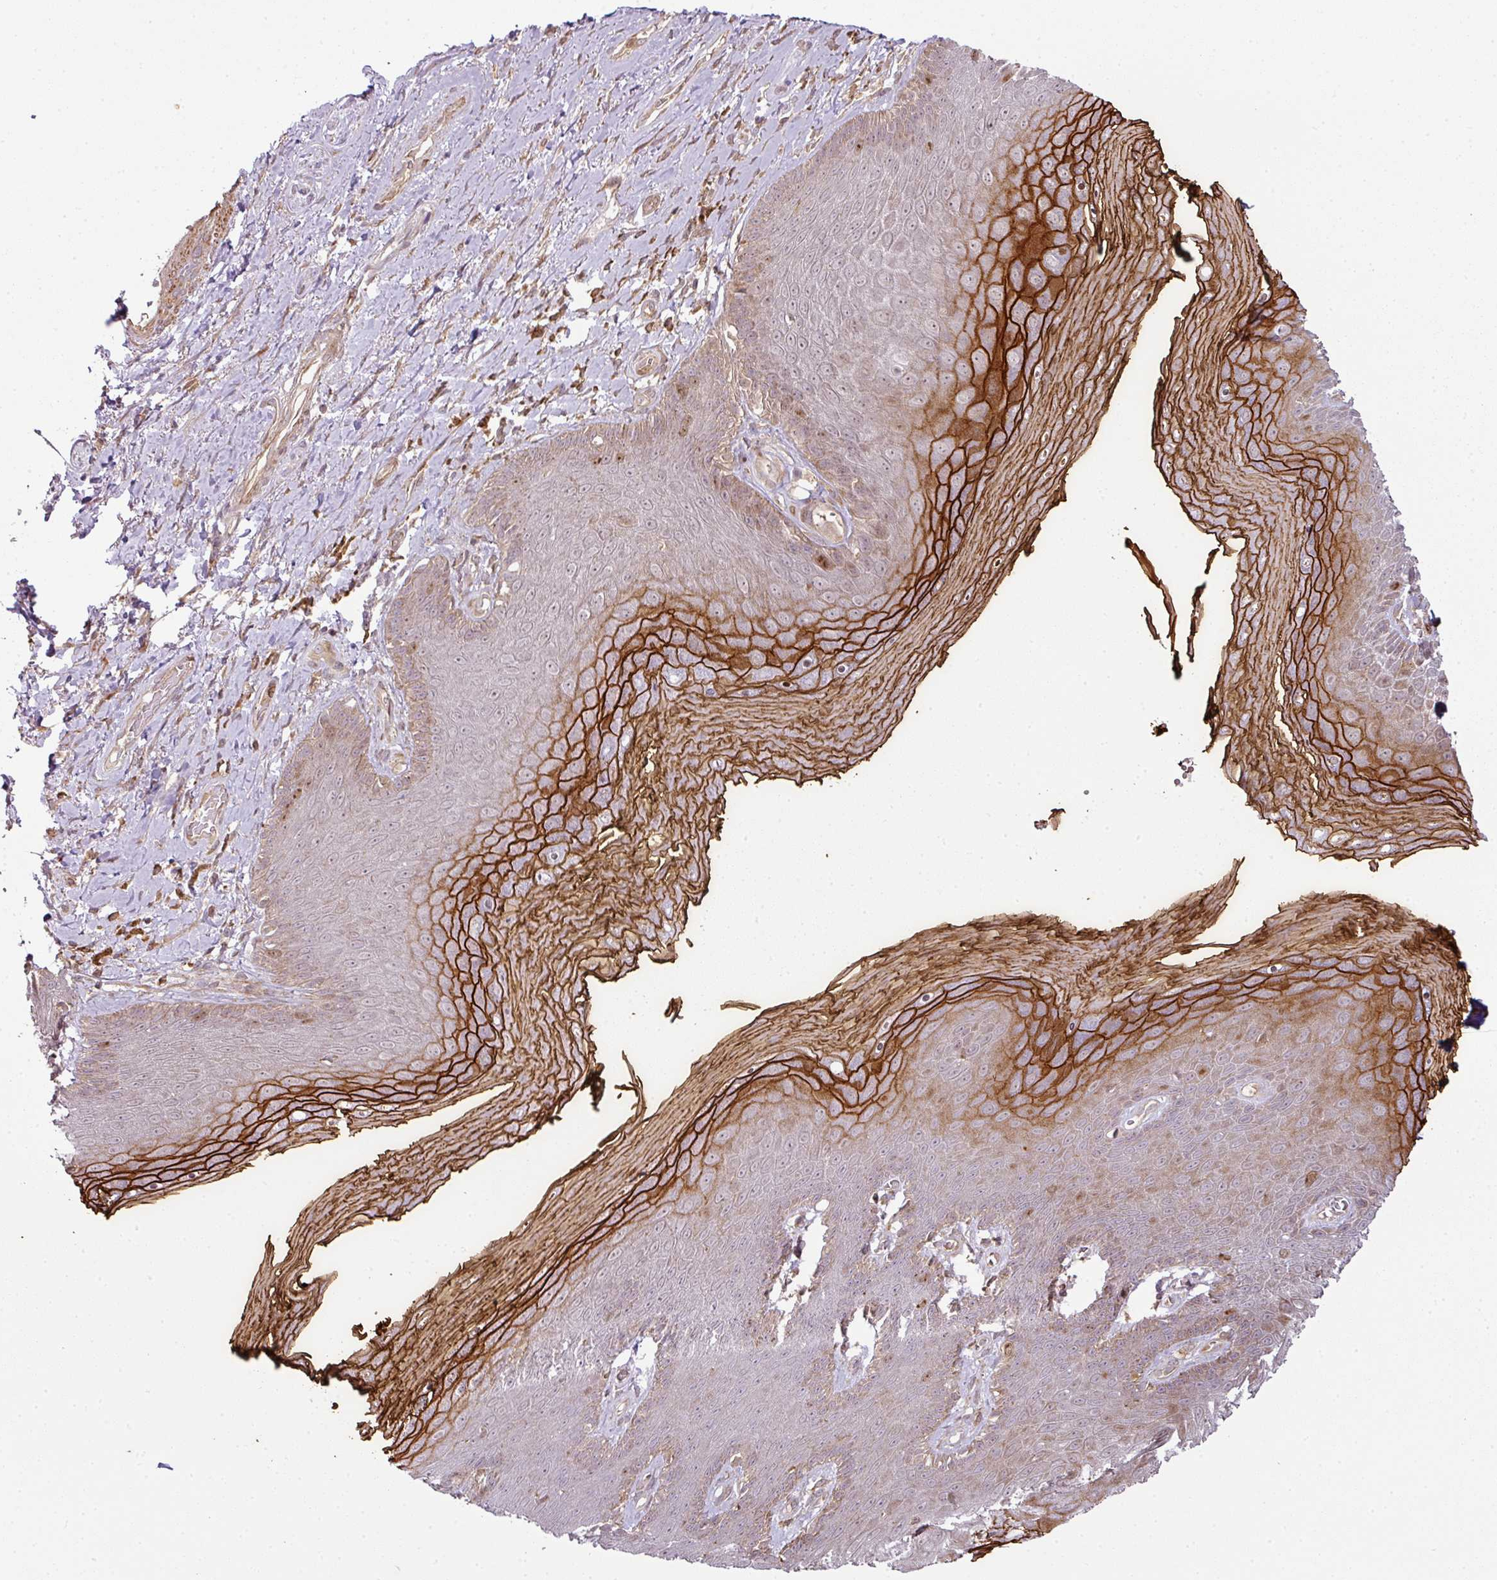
{"staining": {"intensity": "strong", "quantity": "<25%", "location": "cytoplasmic/membranous,nuclear"}, "tissue": "skin", "cell_type": "Epidermal cells", "image_type": "normal", "snomed": [{"axis": "morphology", "description": "Normal tissue, NOS"}, {"axis": "topography", "description": "Anal"}, {"axis": "topography", "description": "Peripheral nerve tissue"}], "caption": "DAB immunohistochemical staining of normal skin demonstrates strong cytoplasmic/membranous,nuclear protein expression in approximately <25% of epidermal cells. (IHC, brightfield microscopy, high magnification).", "gene": "ATAT1", "patient": {"sex": "male", "age": 53}}